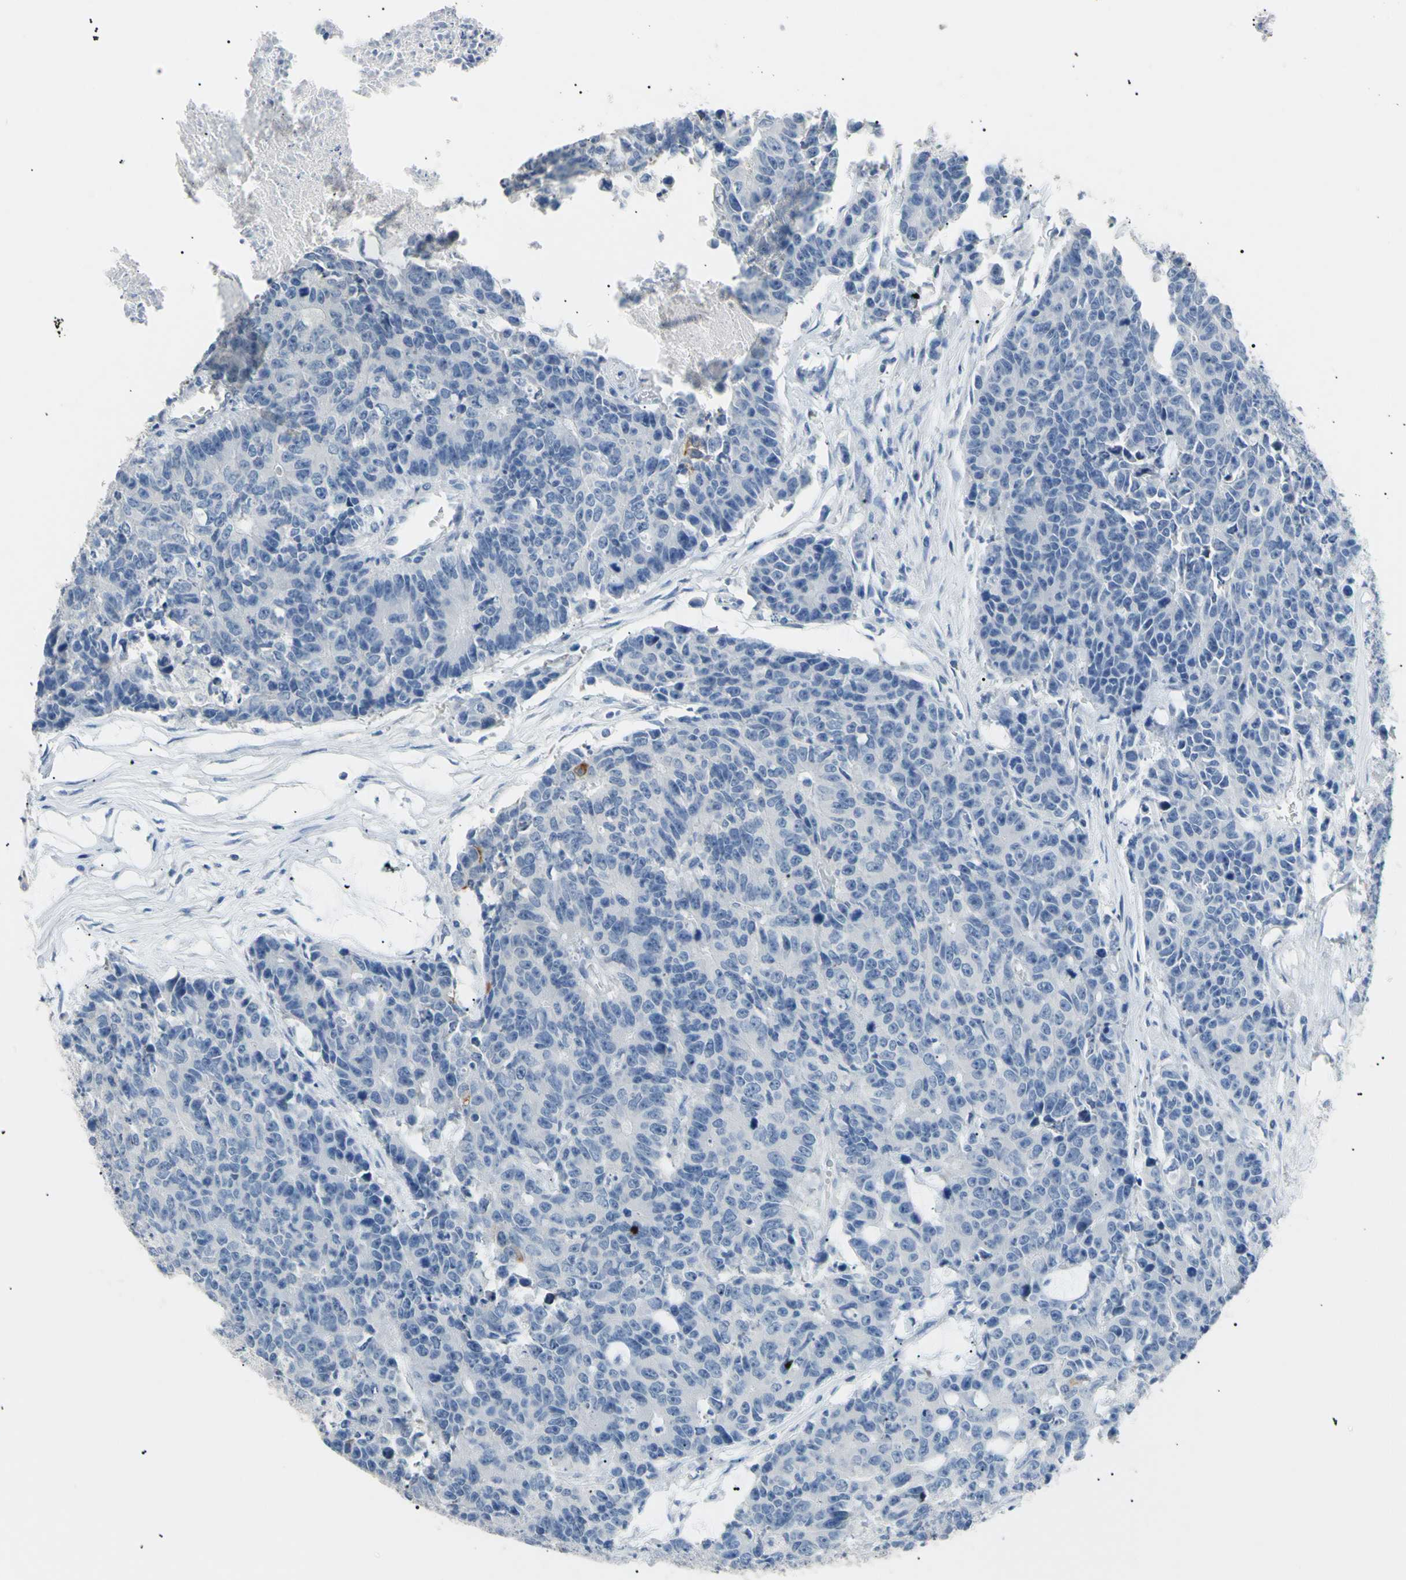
{"staining": {"intensity": "negative", "quantity": "none", "location": "none"}, "tissue": "colorectal cancer", "cell_type": "Tumor cells", "image_type": "cancer", "snomed": [{"axis": "morphology", "description": "Adenocarcinoma, NOS"}, {"axis": "topography", "description": "Colon"}], "caption": "This image is of adenocarcinoma (colorectal) stained with immunohistochemistry to label a protein in brown with the nuclei are counter-stained blue. There is no expression in tumor cells.", "gene": "CGB3", "patient": {"sex": "male", "age": 56}}